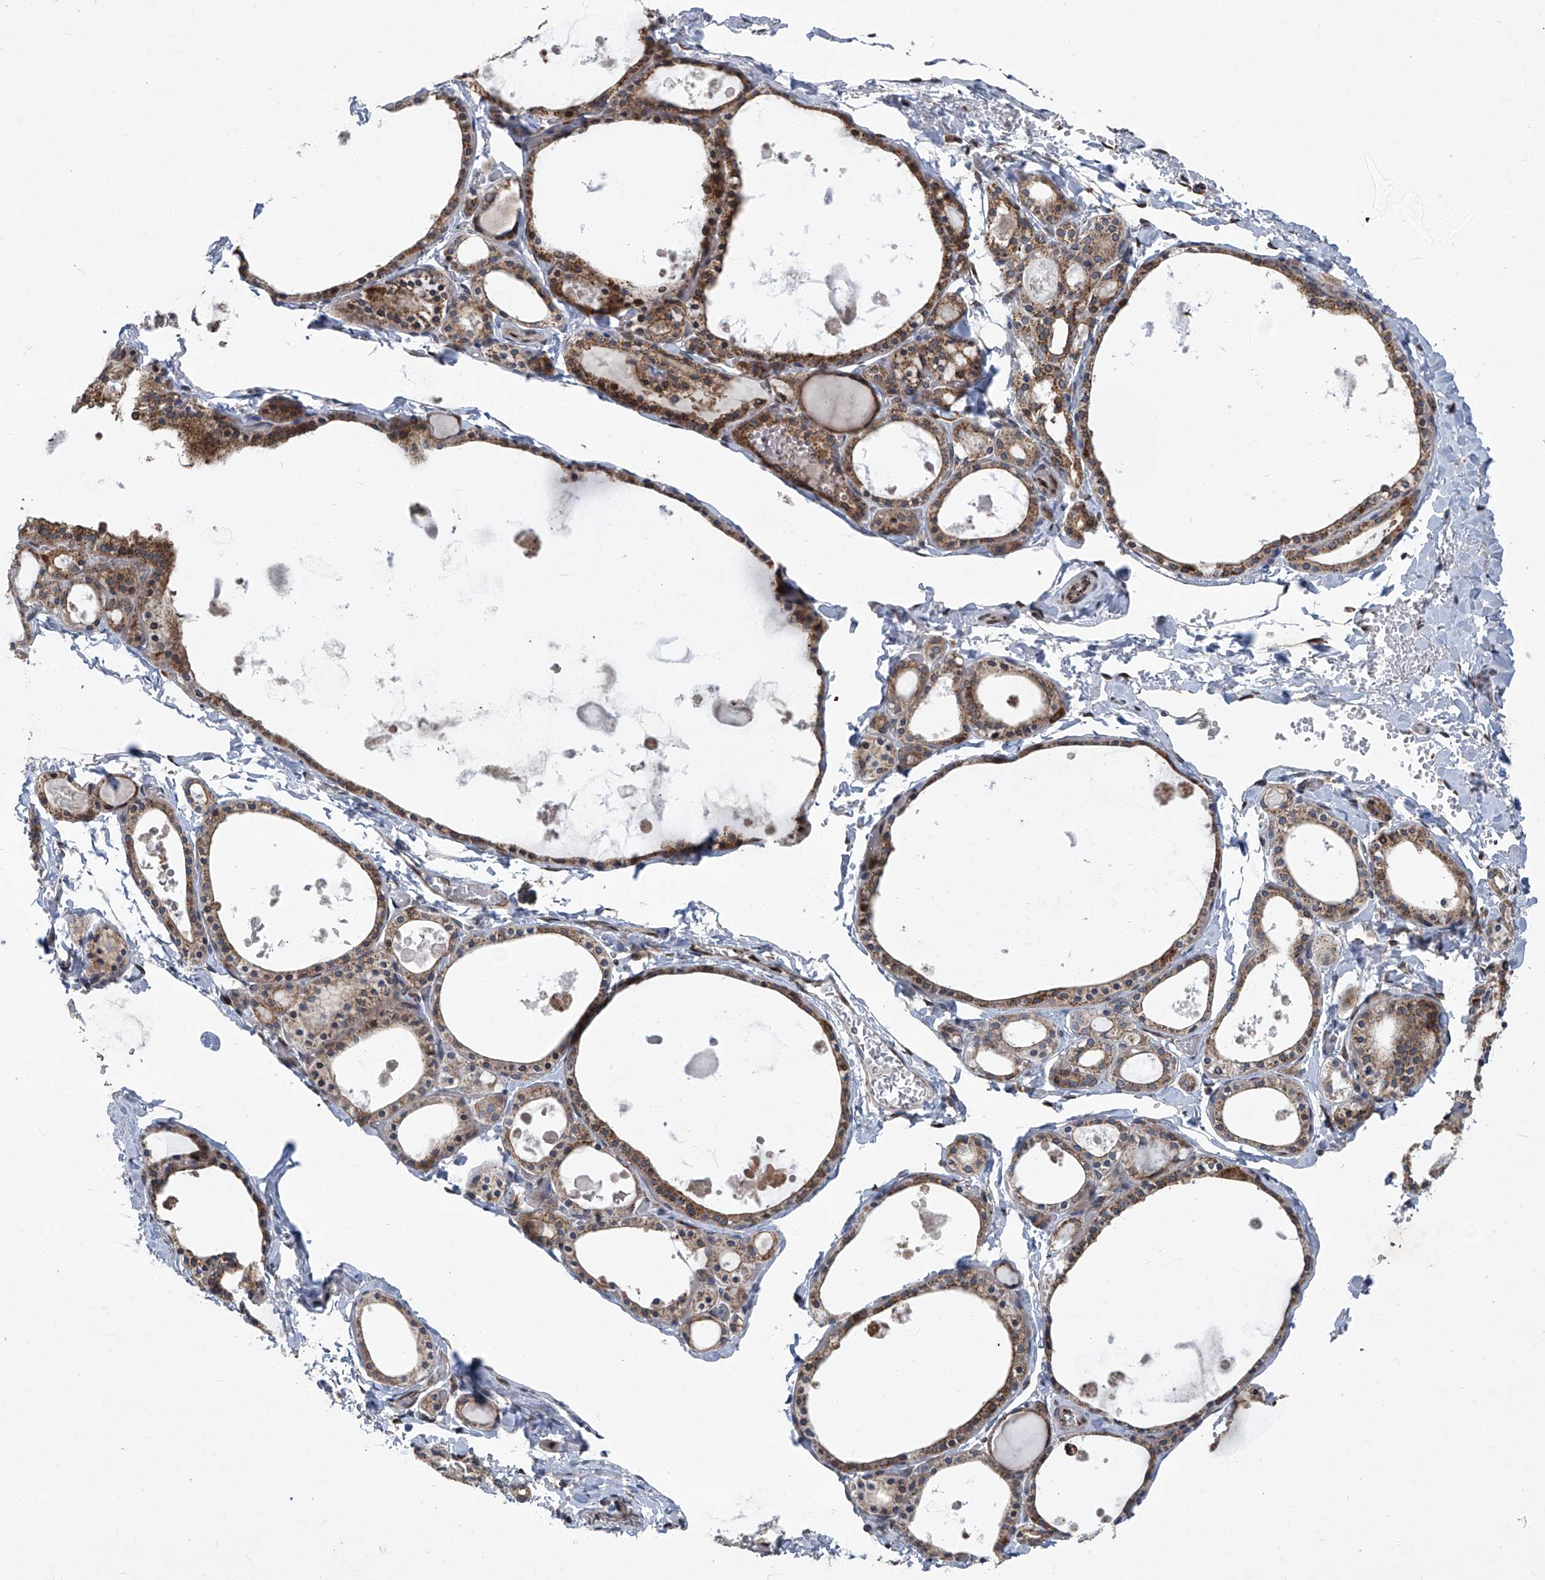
{"staining": {"intensity": "moderate", "quantity": ">75%", "location": "cytoplasmic/membranous"}, "tissue": "thyroid gland", "cell_type": "Glandular cells", "image_type": "normal", "snomed": [{"axis": "morphology", "description": "Normal tissue, NOS"}, {"axis": "topography", "description": "Thyroid gland"}], "caption": "Moderate cytoplasmic/membranous staining for a protein is present in approximately >75% of glandular cells of normal thyroid gland using immunohistochemistry.", "gene": "GPR132", "patient": {"sex": "male", "age": 56}}